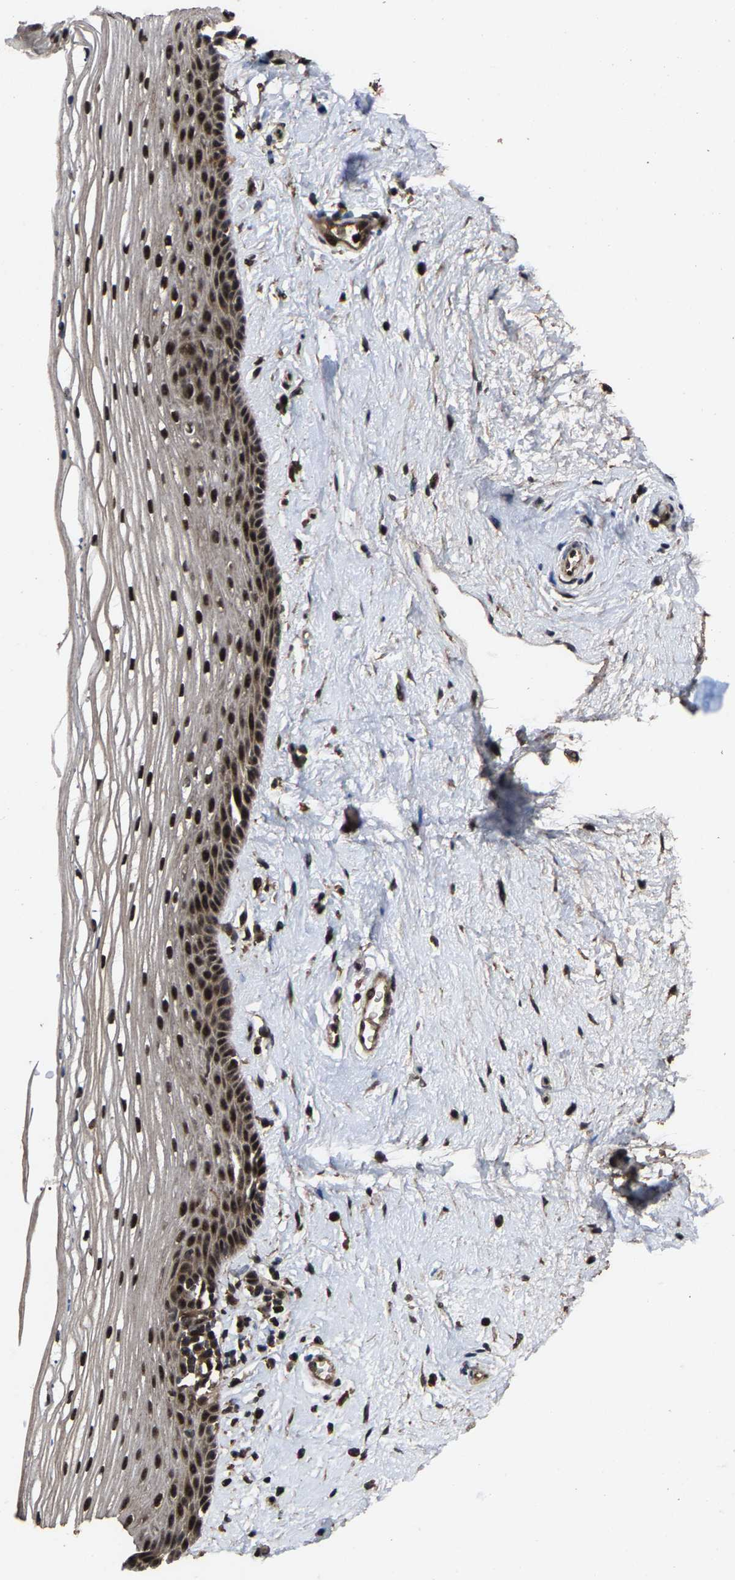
{"staining": {"intensity": "strong", "quantity": "25%-75%", "location": "cytoplasmic/membranous,nuclear"}, "tissue": "vagina", "cell_type": "Squamous epithelial cells", "image_type": "normal", "snomed": [{"axis": "morphology", "description": "Normal tissue, NOS"}, {"axis": "topography", "description": "Vagina"}], "caption": "Immunohistochemical staining of benign vagina shows strong cytoplasmic/membranous,nuclear protein expression in about 25%-75% of squamous epithelial cells.", "gene": "HAUS6", "patient": {"sex": "female", "age": 46}}